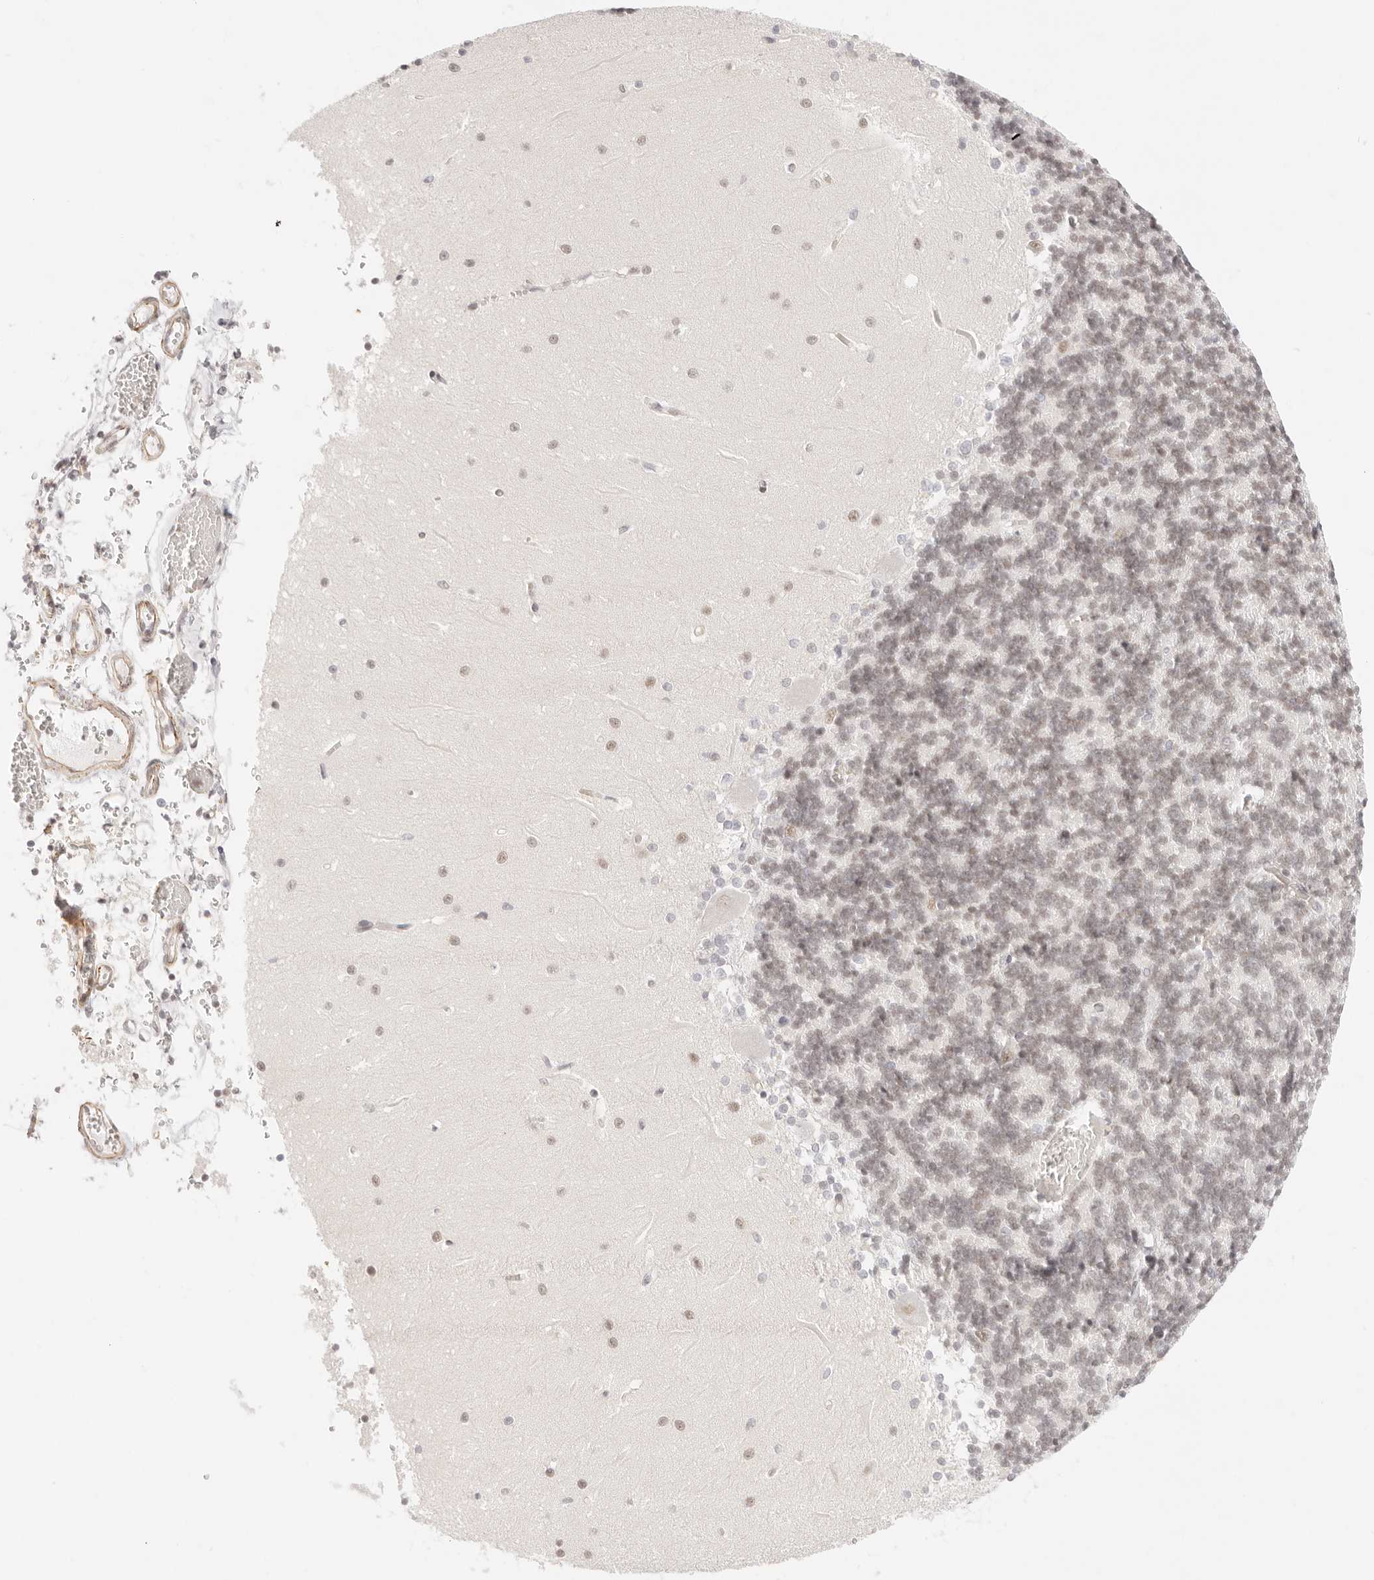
{"staining": {"intensity": "negative", "quantity": "none", "location": "none"}, "tissue": "cerebellum", "cell_type": "Cells in granular layer", "image_type": "normal", "snomed": [{"axis": "morphology", "description": "Normal tissue, NOS"}, {"axis": "topography", "description": "Cerebellum"}], "caption": "The image reveals no staining of cells in granular layer in benign cerebellum. The staining was performed using DAB (3,3'-diaminobenzidine) to visualize the protein expression in brown, while the nuclei were stained in blue with hematoxylin (Magnification: 20x).", "gene": "ZC3H11A", "patient": {"sex": "male", "age": 37}}